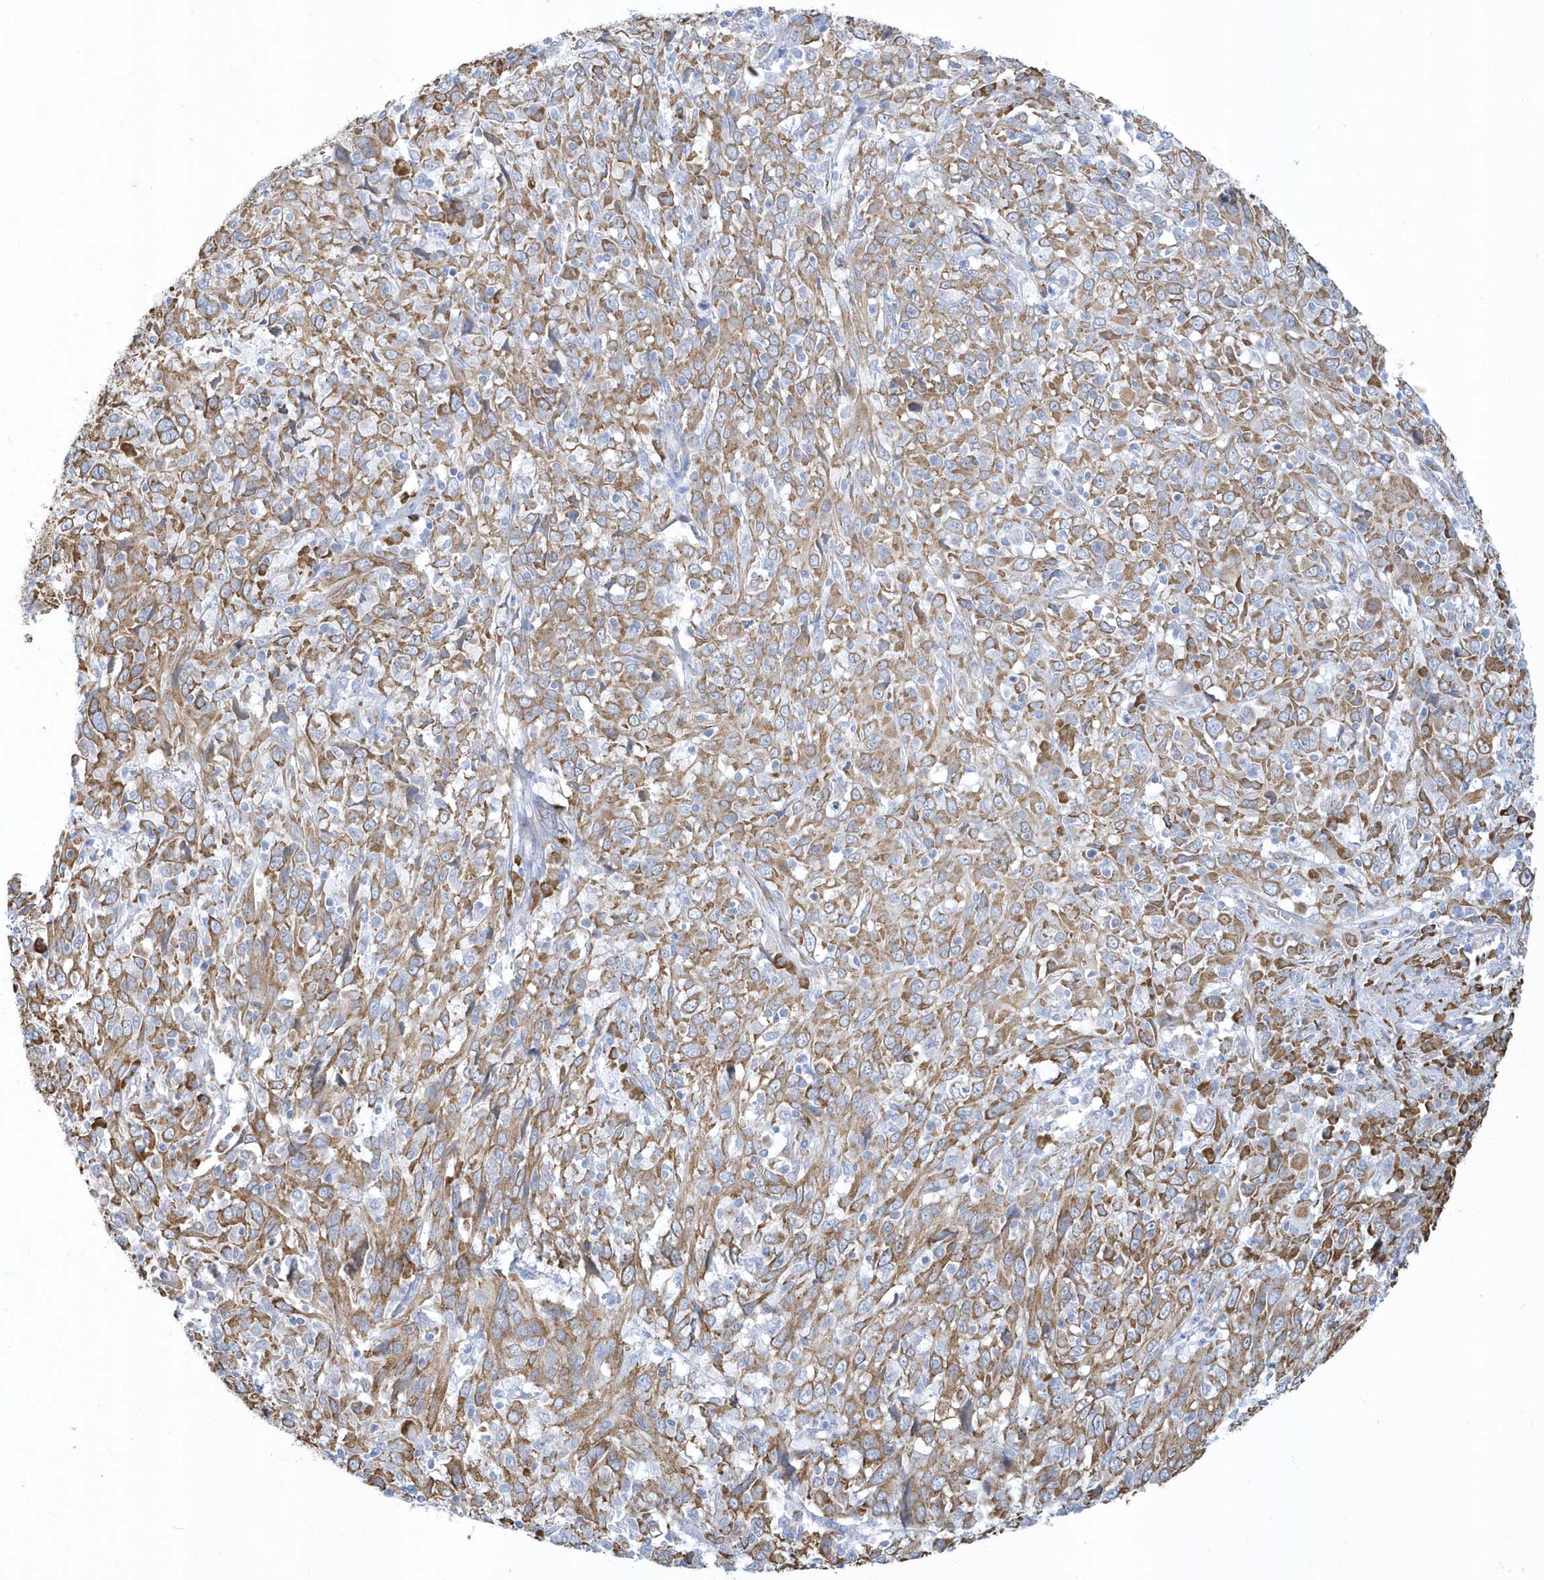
{"staining": {"intensity": "moderate", "quantity": ">75%", "location": "cytoplasmic/membranous"}, "tissue": "cervical cancer", "cell_type": "Tumor cells", "image_type": "cancer", "snomed": [{"axis": "morphology", "description": "Squamous cell carcinoma, NOS"}, {"axis": "topography", "description": "Cervix"}], "caption": "Immunohistochemical staining of cervical cancer reveals moderate cytoplasmic/membranous protein staining in approximately >75% of tumor cells. (DAB = brown stain, brightfield microscopy at high magnification).", "gene": "DCAF1", "patient": {"sex": "female", "age": 46}}